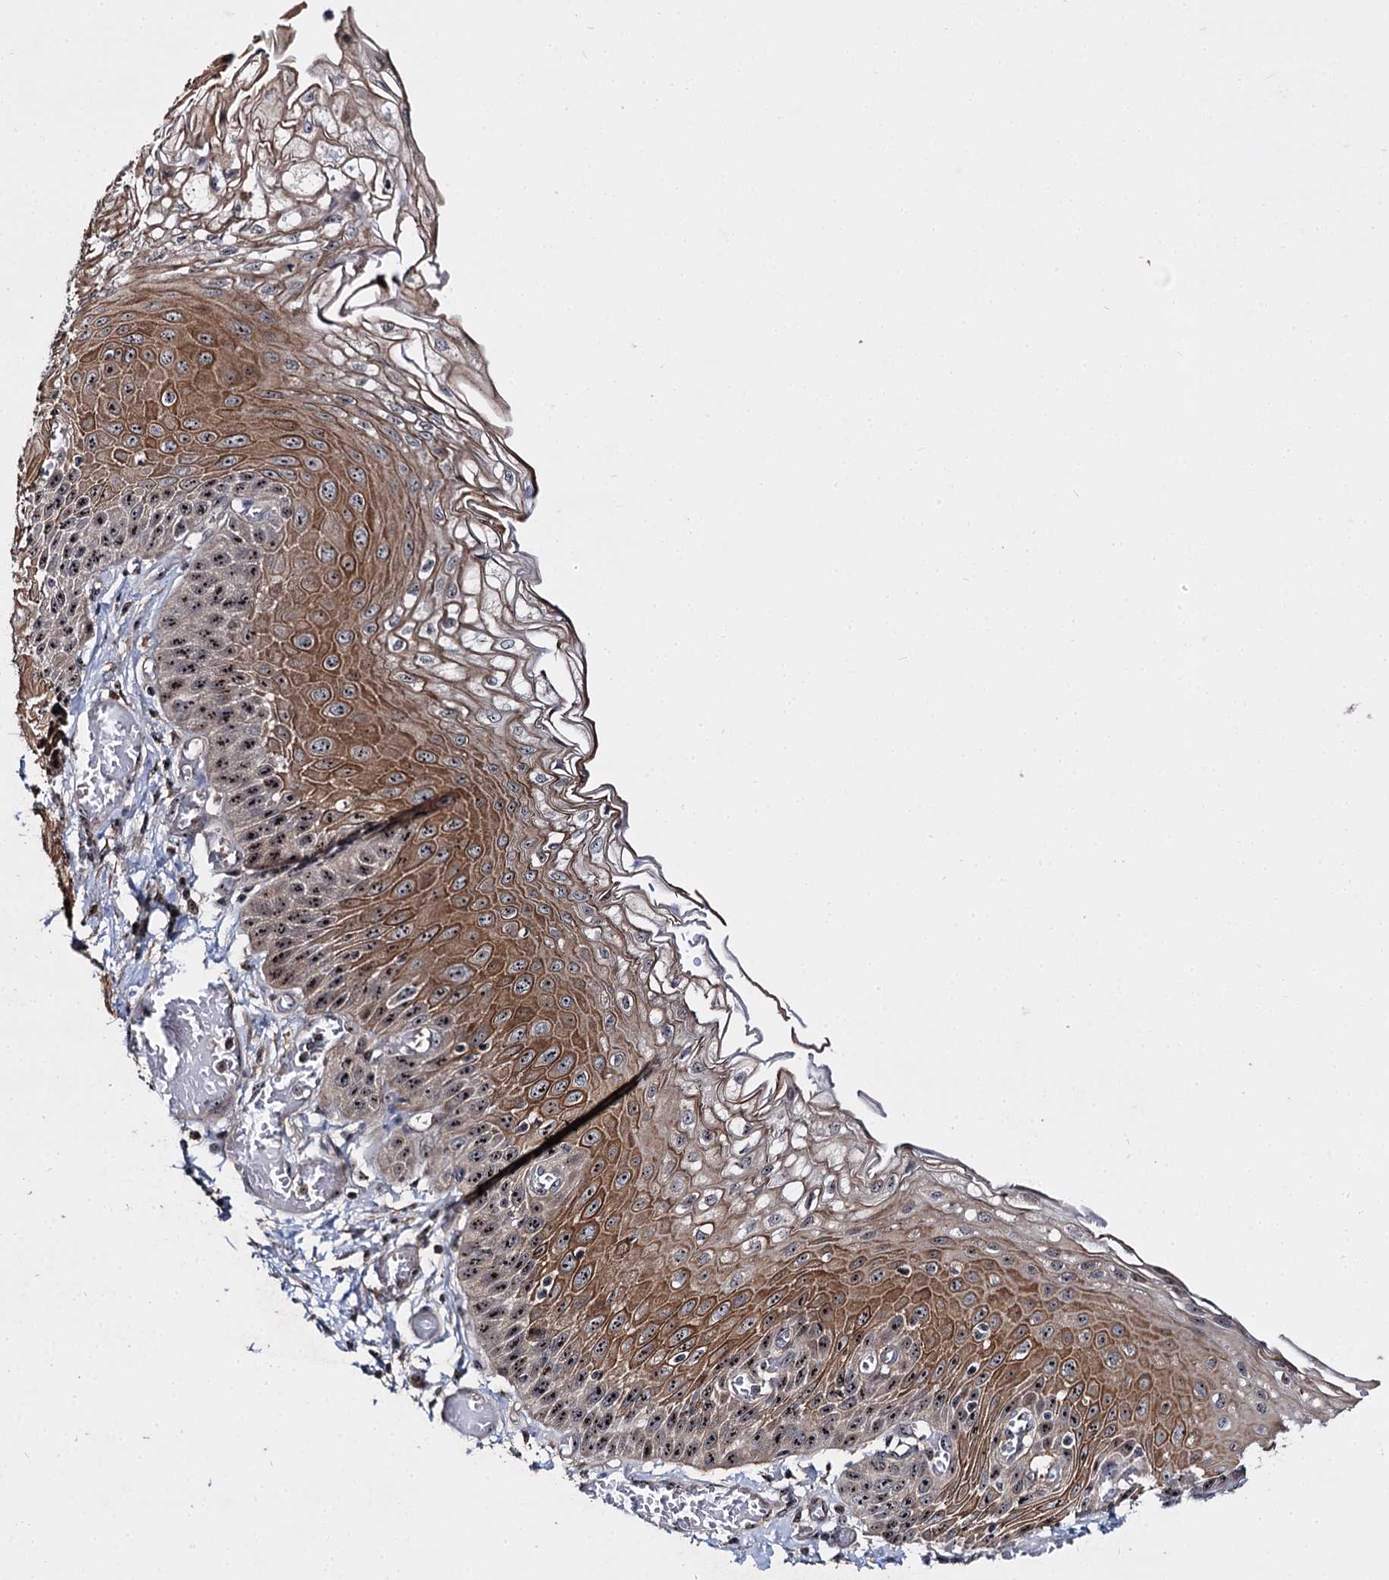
{"staining": {"intensity": "strong", "quantity": ">75%", "location": "cytoplasmic/membranous,nuclear"}, "tissue": "esophagus", "cell_type": "Squamous epithelial cells", "image_type": "normal", "snomed": [{"axis": "morphology", "description": "Normal tissue, NOS"}, {"axis": "topography", "description": "Esophagus"}], "caption": "Benign esophagus was stained to show a protein in brown. There is high levels of strong cytoplasmic/membranous,nuclear positivity in about >75% of squamous epithelial cells.", "gene": "SUPT20H", "patient": {"sex": "male", "age": 81}}